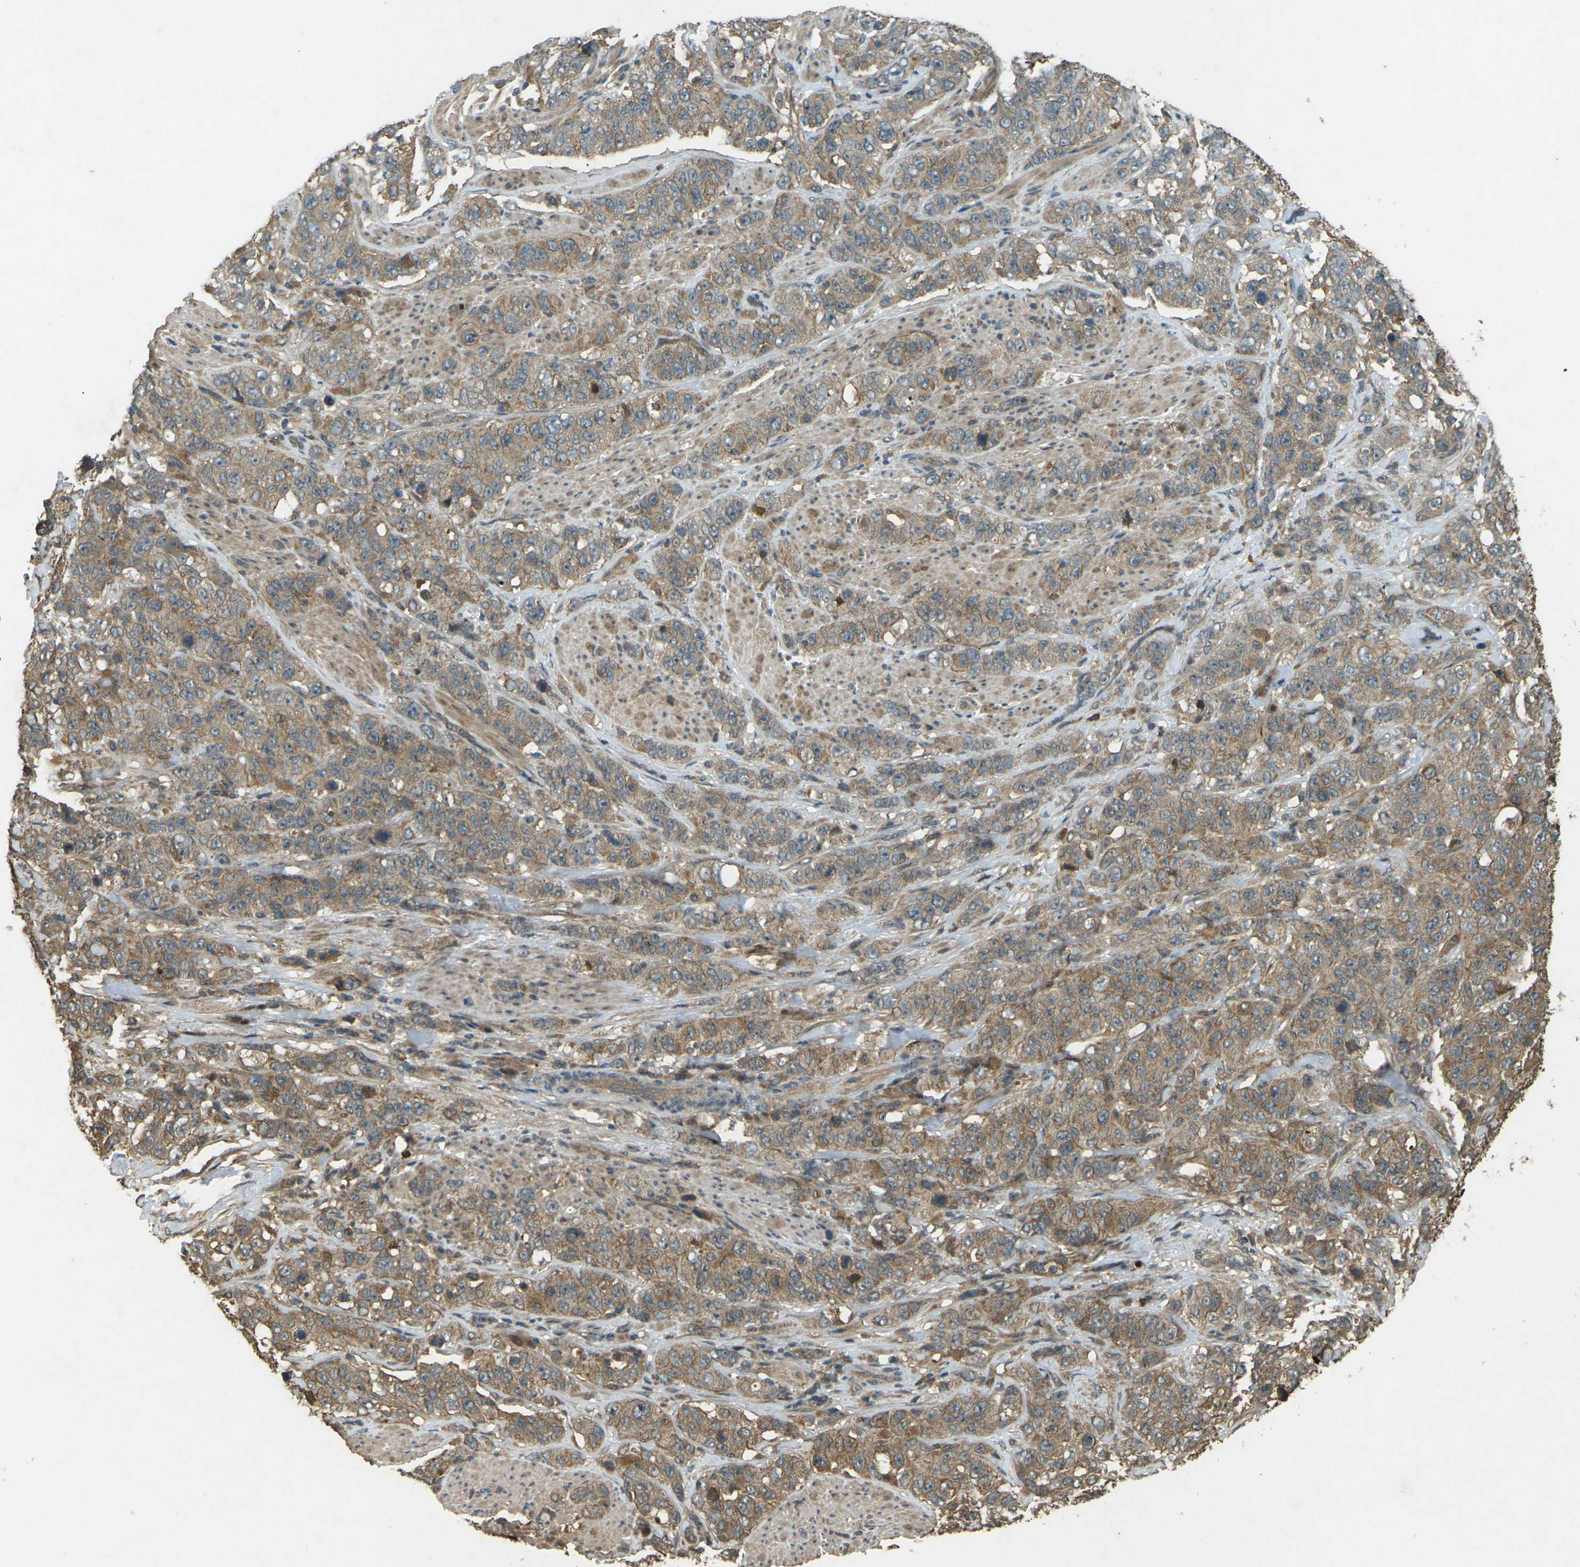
{"staining": {"intensity": "moderate", "quantity": ">75%", "location": "cytoplasmic/membranous"}, "tissue": "stomach cancer", "cell_type": "Tumor cells", "image_type": "cancer", "snomed": [{"axis": "morphology", "description": "Adenocarcinoma, NOS"}, {"axis": "topography", "description": "Stomach"}], "caption": "Immunohistochemical staining of human adenocarcinoma (stomach) displays moderate cytoplasmic/membranous protein staining in about >75% of tumor cells. The protein is shown in brown color, while the nuclei are stained blue.", "gene": "TAP1", "patient": {"sex": "male", "age": 48}}